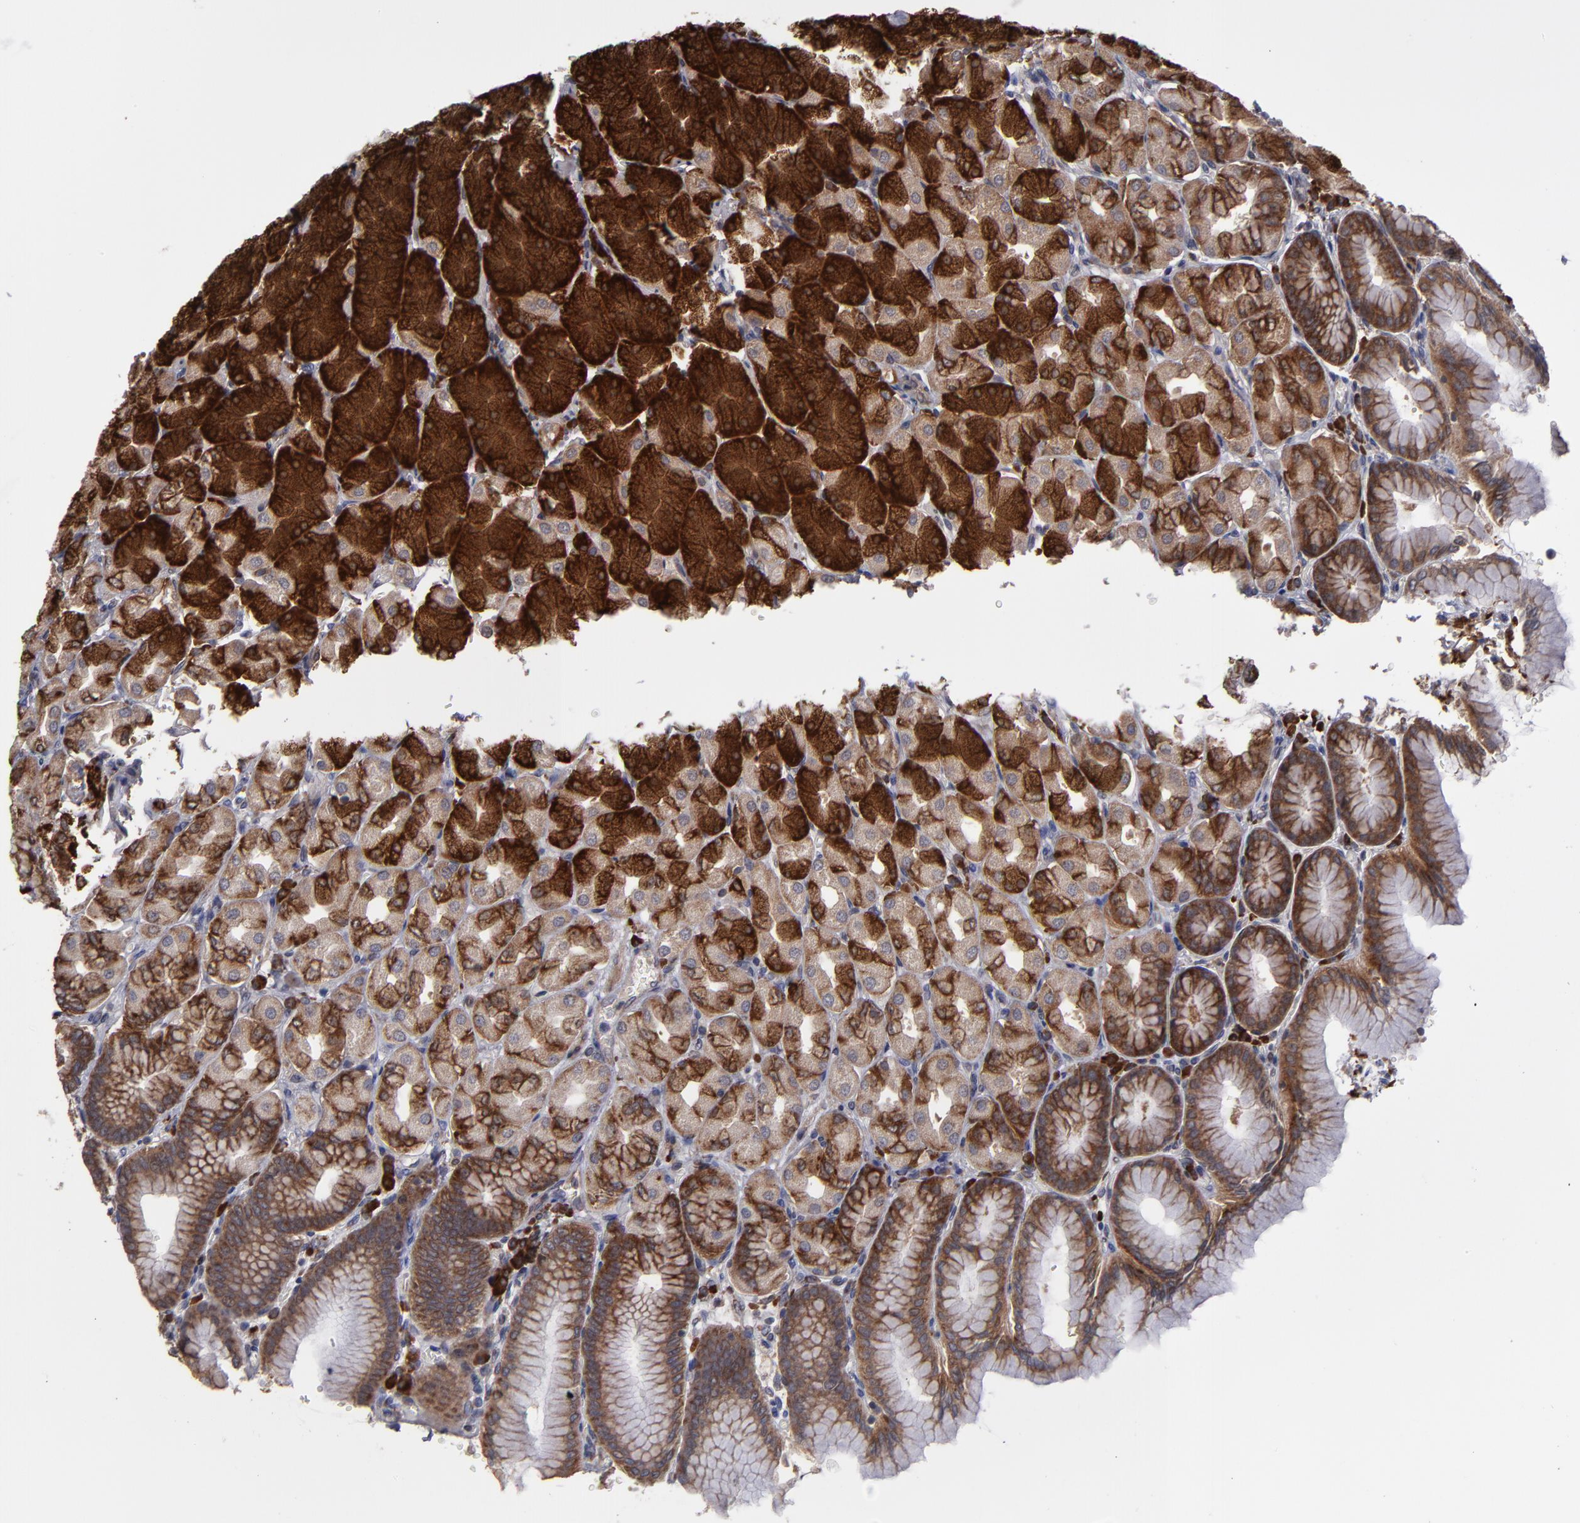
{"staining": {"intensity": "strong", "quantity": ">75%", "location": "cytoplasmic/membranous"}, "tissue": "stomach", "cell_type": "Glandular cells", "image_type": "normal", "snomed": [{"axis": "morphology", "description": "Normal tissue, NOS"}, {"axis": "topography", "description": "Stomach, upper"}], "caption": "Stomach stained with immunohistochemistry (IHC) exhibits strong cytoplasmic/membranous expression in about >75% of glandular cells.", "gene": "SND1", "patient": {"sex": "female", "age": 56}}